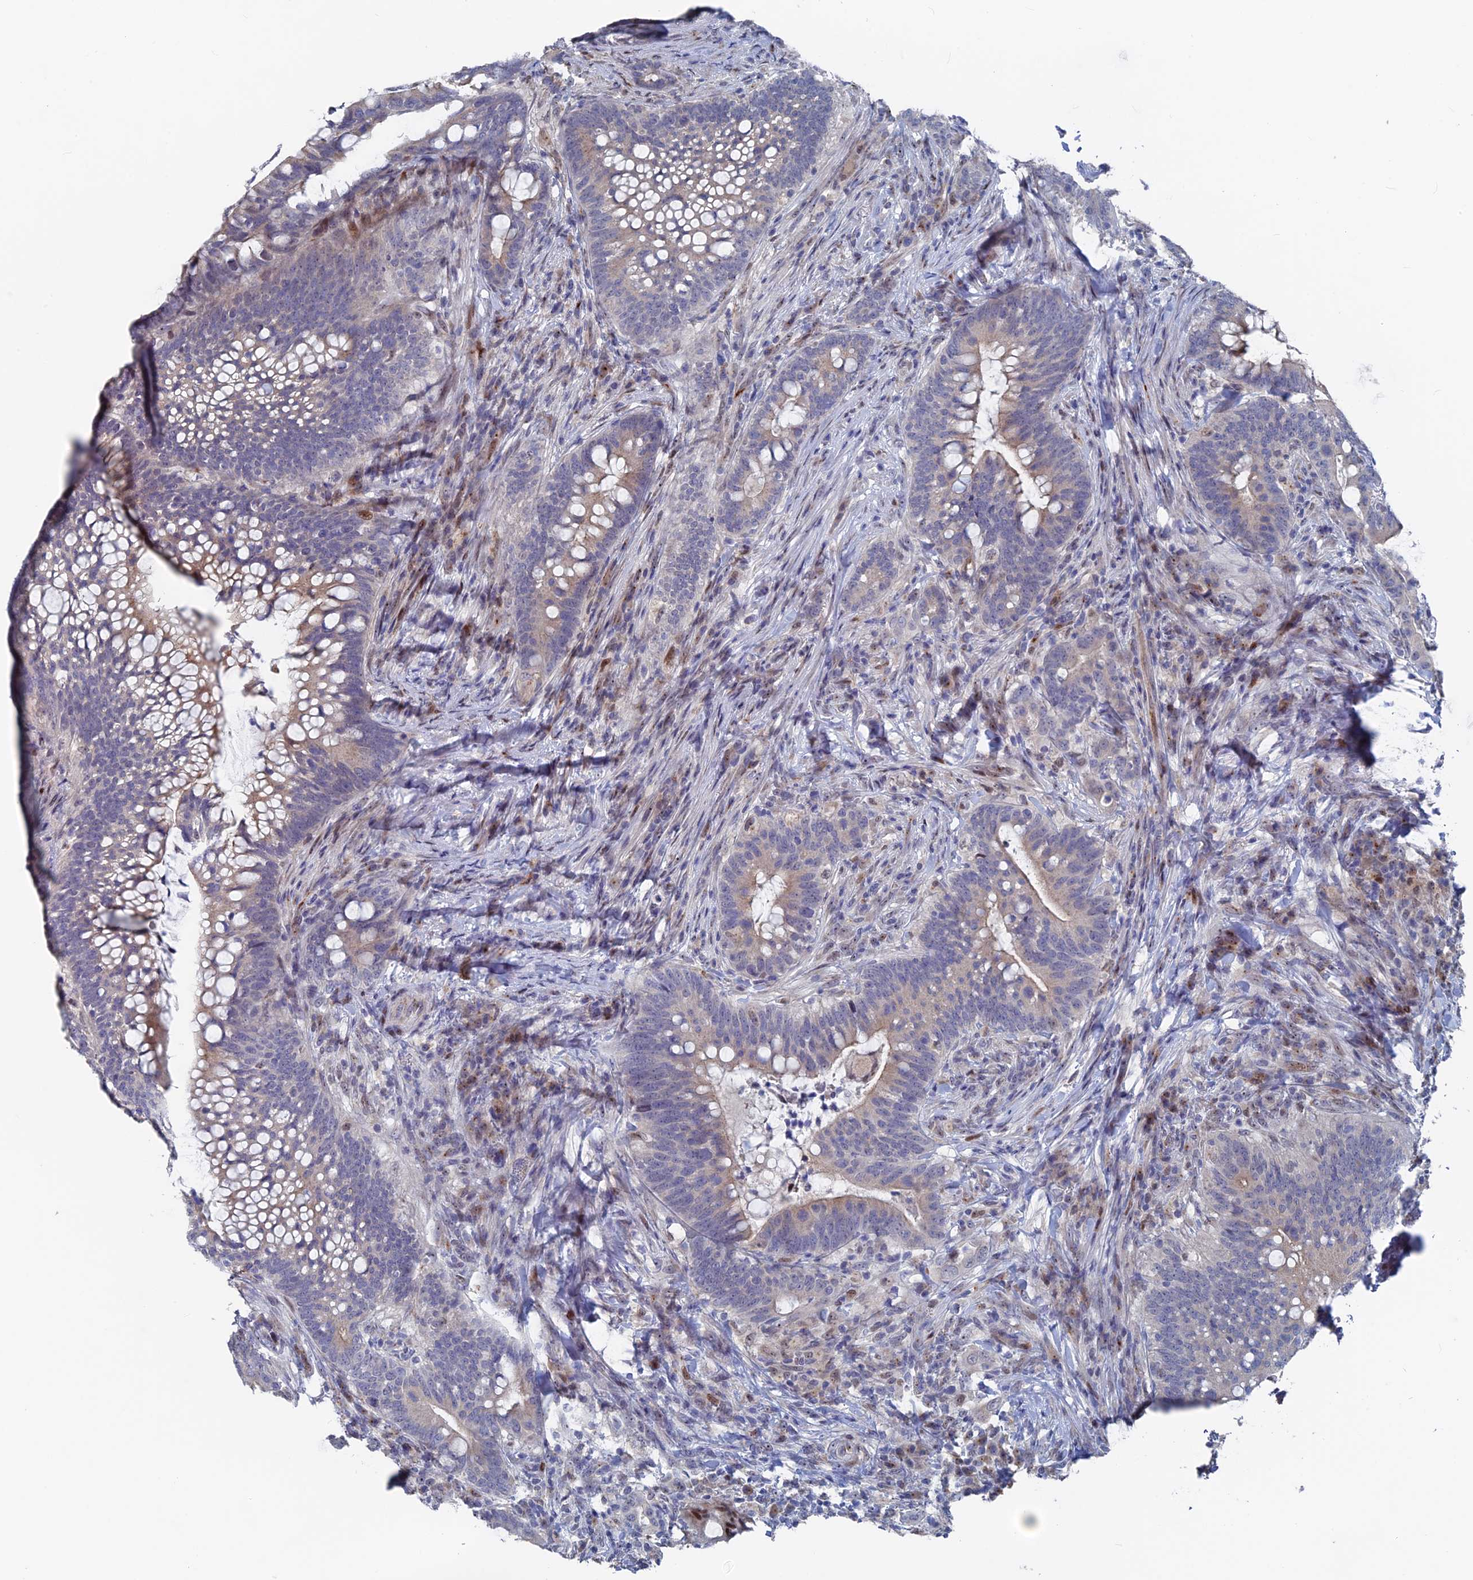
{"staining": {"intensity": "weak", "quantity": "25%-75%", "location": "cytoplasmic/membranous"}, "tissue": "colorectal cancer", "cell_type": "Tumor cells", "image_type": "cancer", "snomed": [{"axis": "morphology", "description": "Adenocarcinoma, NOS"}, {"axis": "topography", "description": "Colon"}], "caption": "Immunohistochemistry (DAB) staining of human adenocarcinoma (colorectal) reveals weak cytoplasmic/membranous protein expression in approximately 25%-75% of tumor cells.", "gene": "SH3D21", "patient": {"sex": "female", "age": 66}}